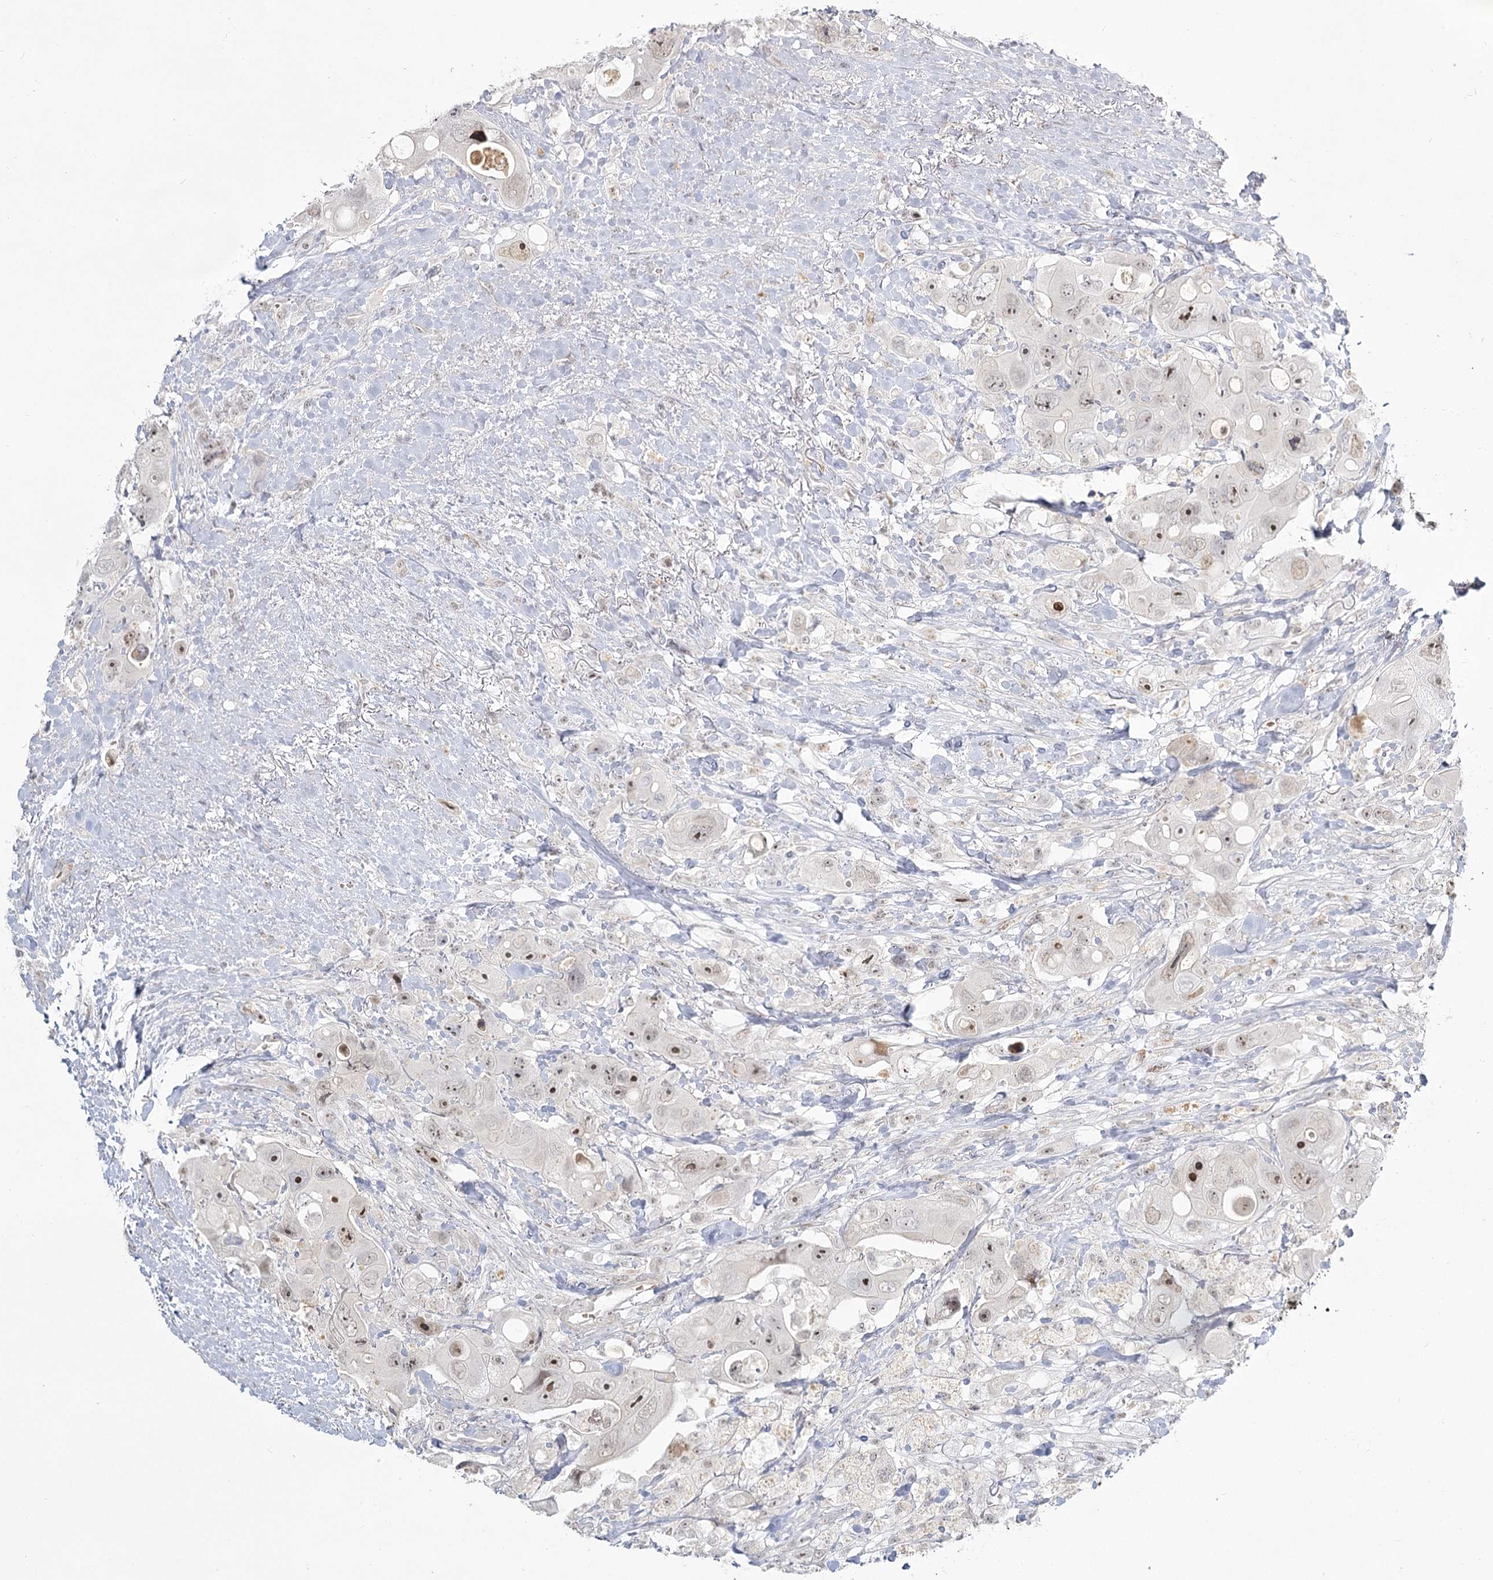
{"staining": {"intensity": "weak", "quantity": "25%-75%", "location": "nuclear"}, "tissue": "colorectal cancer", "cell_type": "Tumor cells", "image_type": "cancer", "snomed": [{"axis": "morphology", "description": "Adenocarcinoma, NOS"}, {"axis": "topography", "description": "Colon"}], "caption": "Colorectal adenocarcinoma stained for a protein displays weak nuclear positivity in tumor cells. The protein of interest is stained brown, and the nuclei are stained in blue (DAB (3,3'-diaminobenzidine) IHC with brightfield microscopy, high magnification).", "gene": "EXOSC7", "patient": {"sex": "female", "age": 46}}